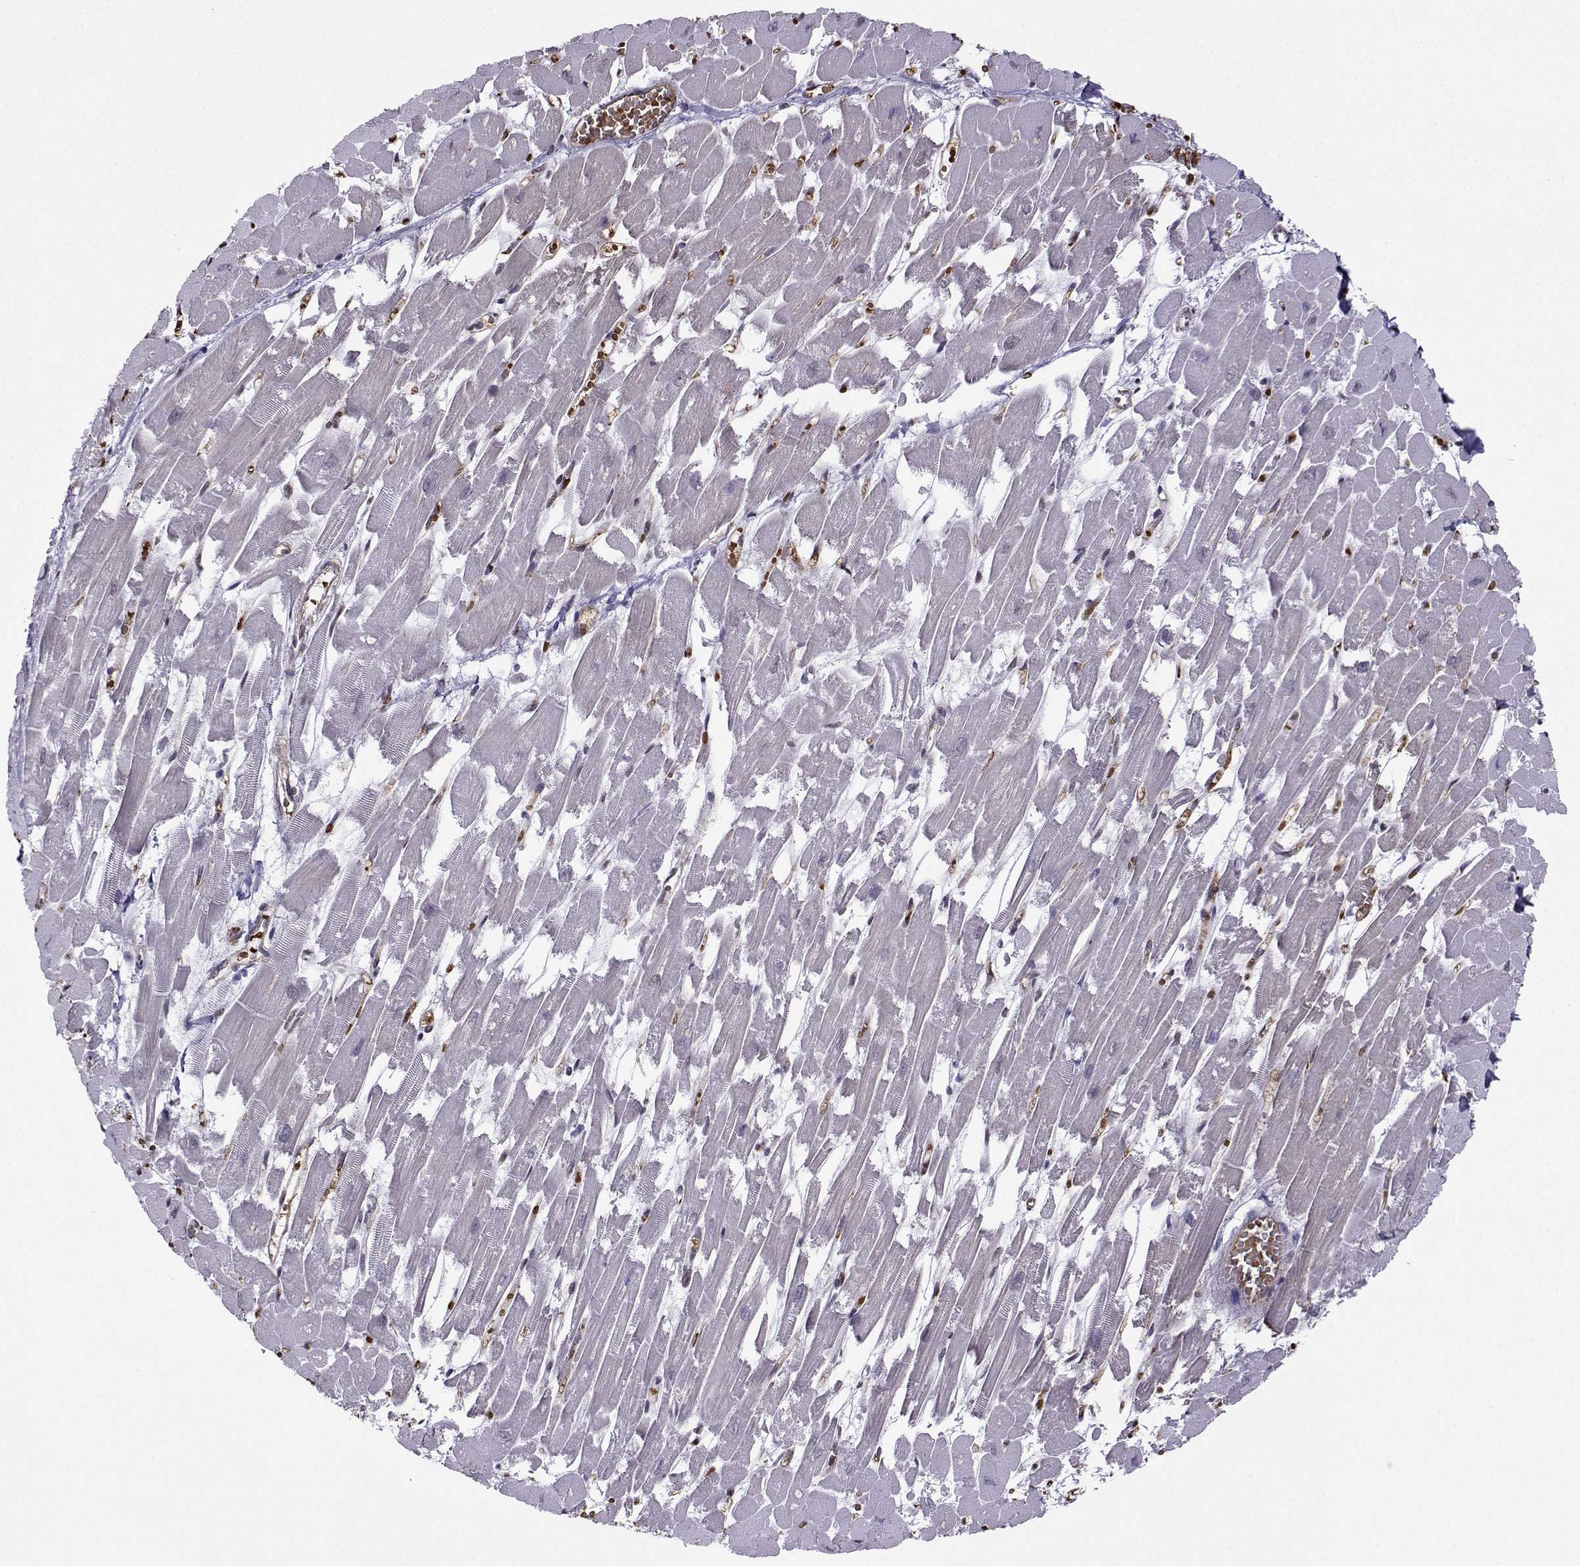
{"staining": {"intensity": "moderate", "quantity": "<25%", "location": "nuclear"}, "tissue": "heart muscle", "cell_type": "Cardiomyocytes", "image_type": "normal", "snomed": [{"axis": "morphology", "description": "Normal tissue, NOS"}, {"axis": "topography", "description": "Heart"}], "caption": "The image shows staining of normal heart muscle, revealing moderate nuclear protein staining (brown color) within cardiomyocytes.", "gene": "CCNK", "patient": {"sex": "female", "age": 52}}